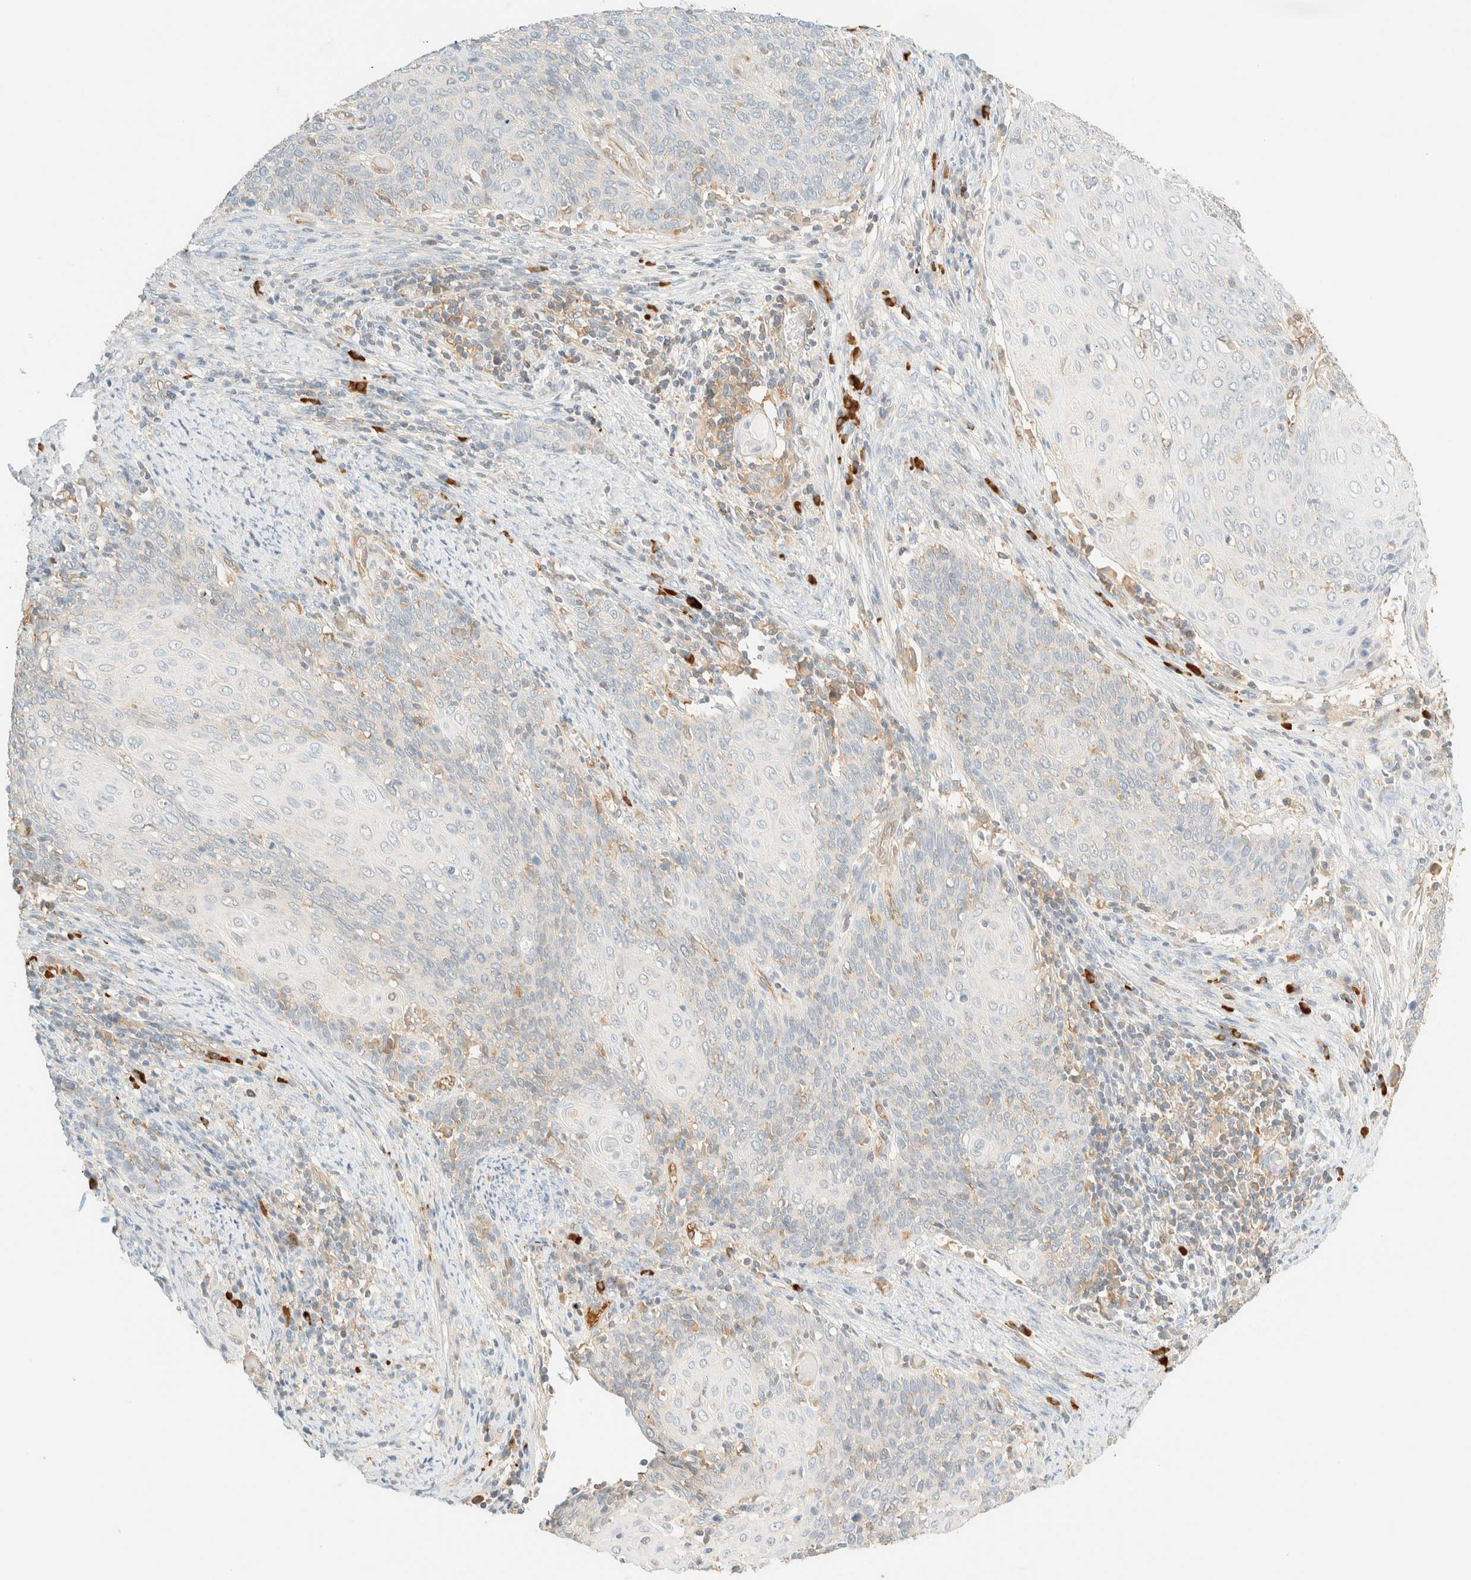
{"staining": {"intensity": "negative", "quantity": "none", "location": "none"}, "tissue": "cervical cancer", "cell_type": "Tumor cells", "image_type": "cancer", "snomed": [{"axis": "morphology", "description": "Squamous cell carcinoma, NOS"}, {"axis": "topography", "description": "Cervix"}], "caption": "IHC of human cervical cancer (squamous cell carcinoma) demonstrates no staining in tumor cells.", "gene": "FHOD1", "patient": {"sex": "female", "age": 39}}